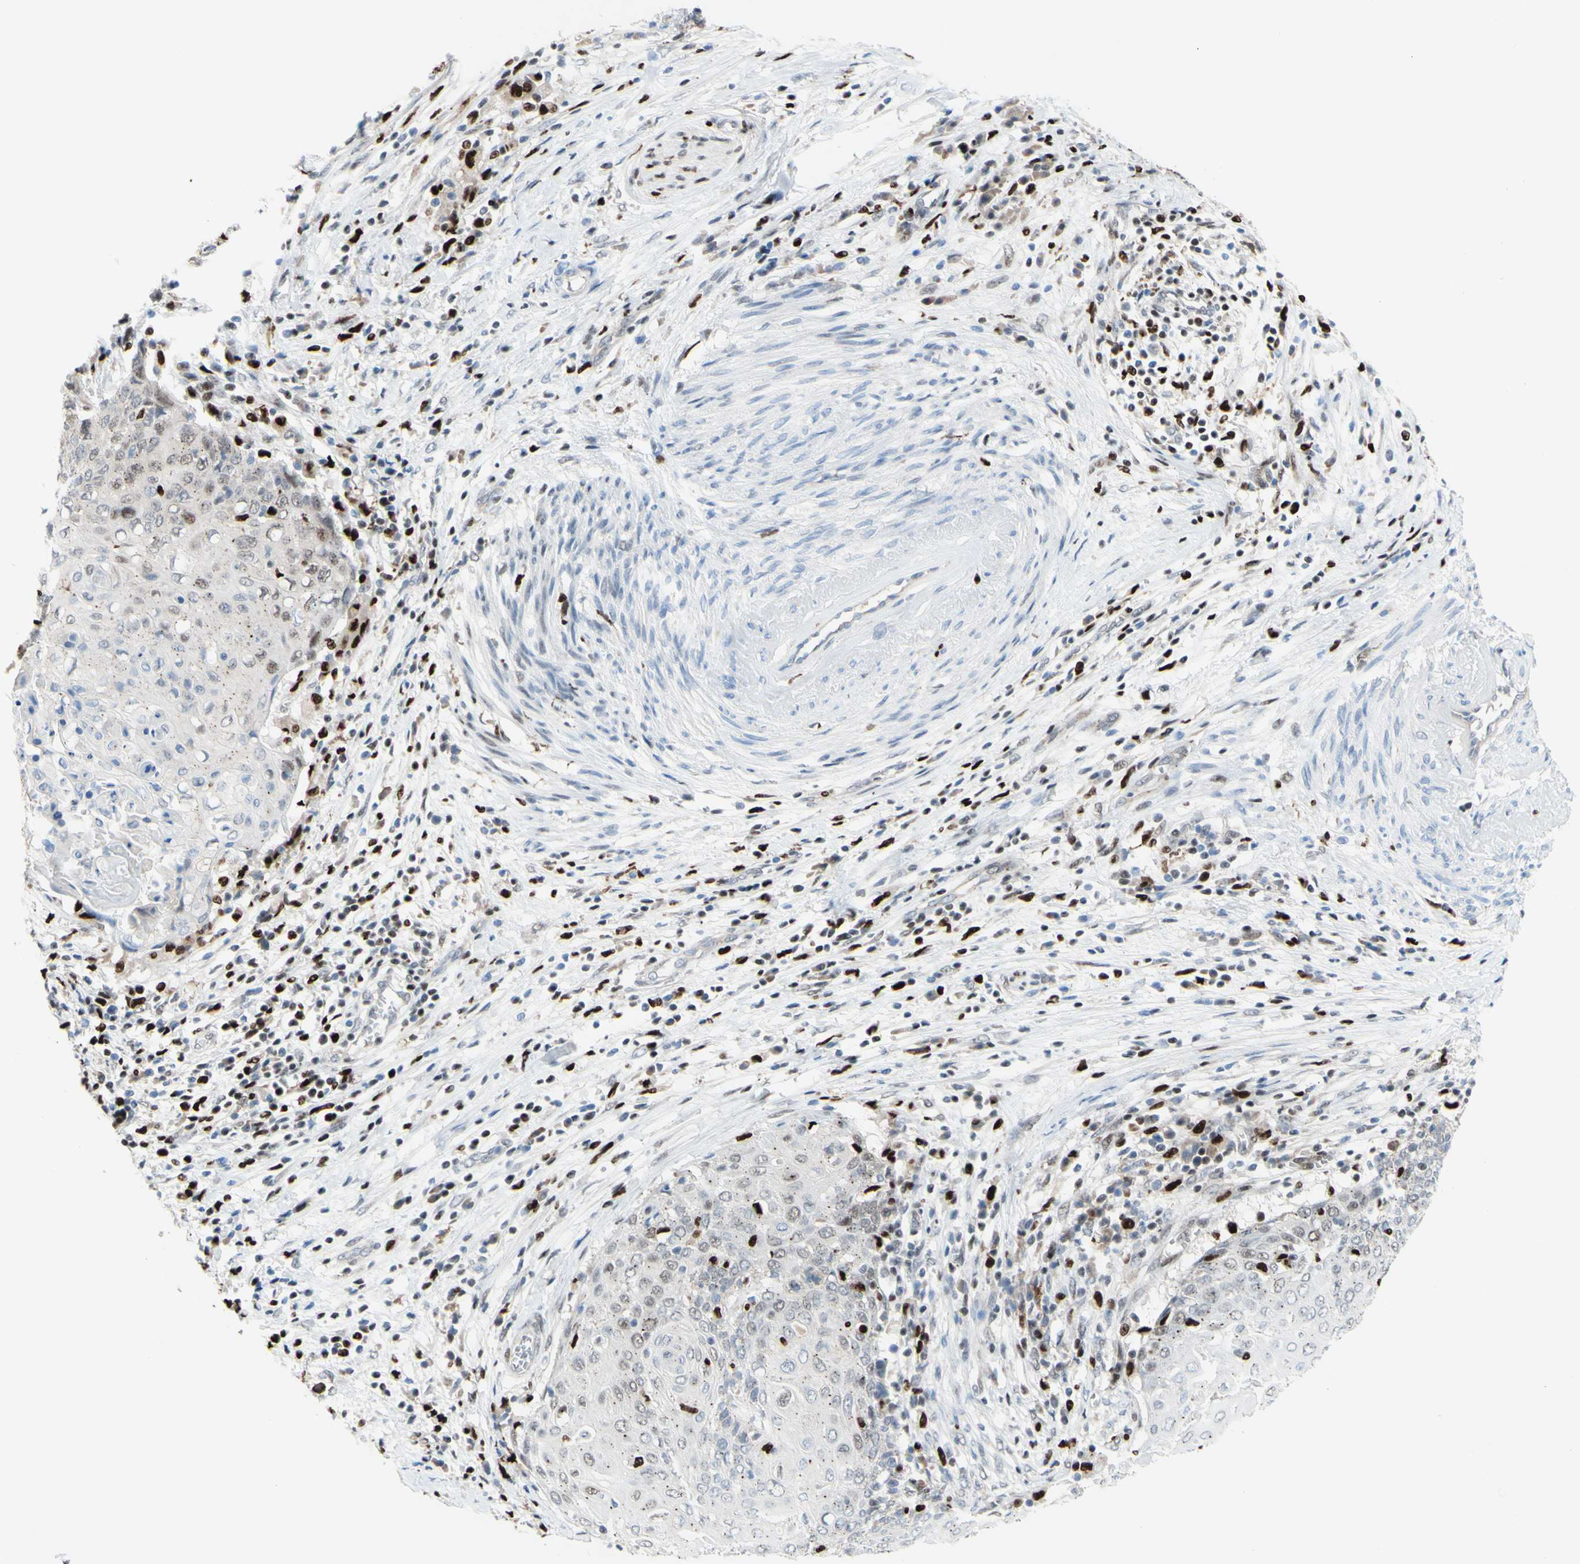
{"staining": {"intensity": "strong", "quantity": "<25%", "location": "nuclear"}, "tissue": "cervical cancer", "cell_type": "Tumor cells", "image_type": "cancer", "snomed": [{"axis": "morphology", "description": "Squamous cell carcinoma, NOS"}, {"axis": "topography", "description": "Cervix"}], "caption": "A medium amount of strong nuclear expression is seen in approximately <25% of tumor cells in cervical cancer tissue.", "gene": "EED", "patient": {"sex": "female", "age": 39}}